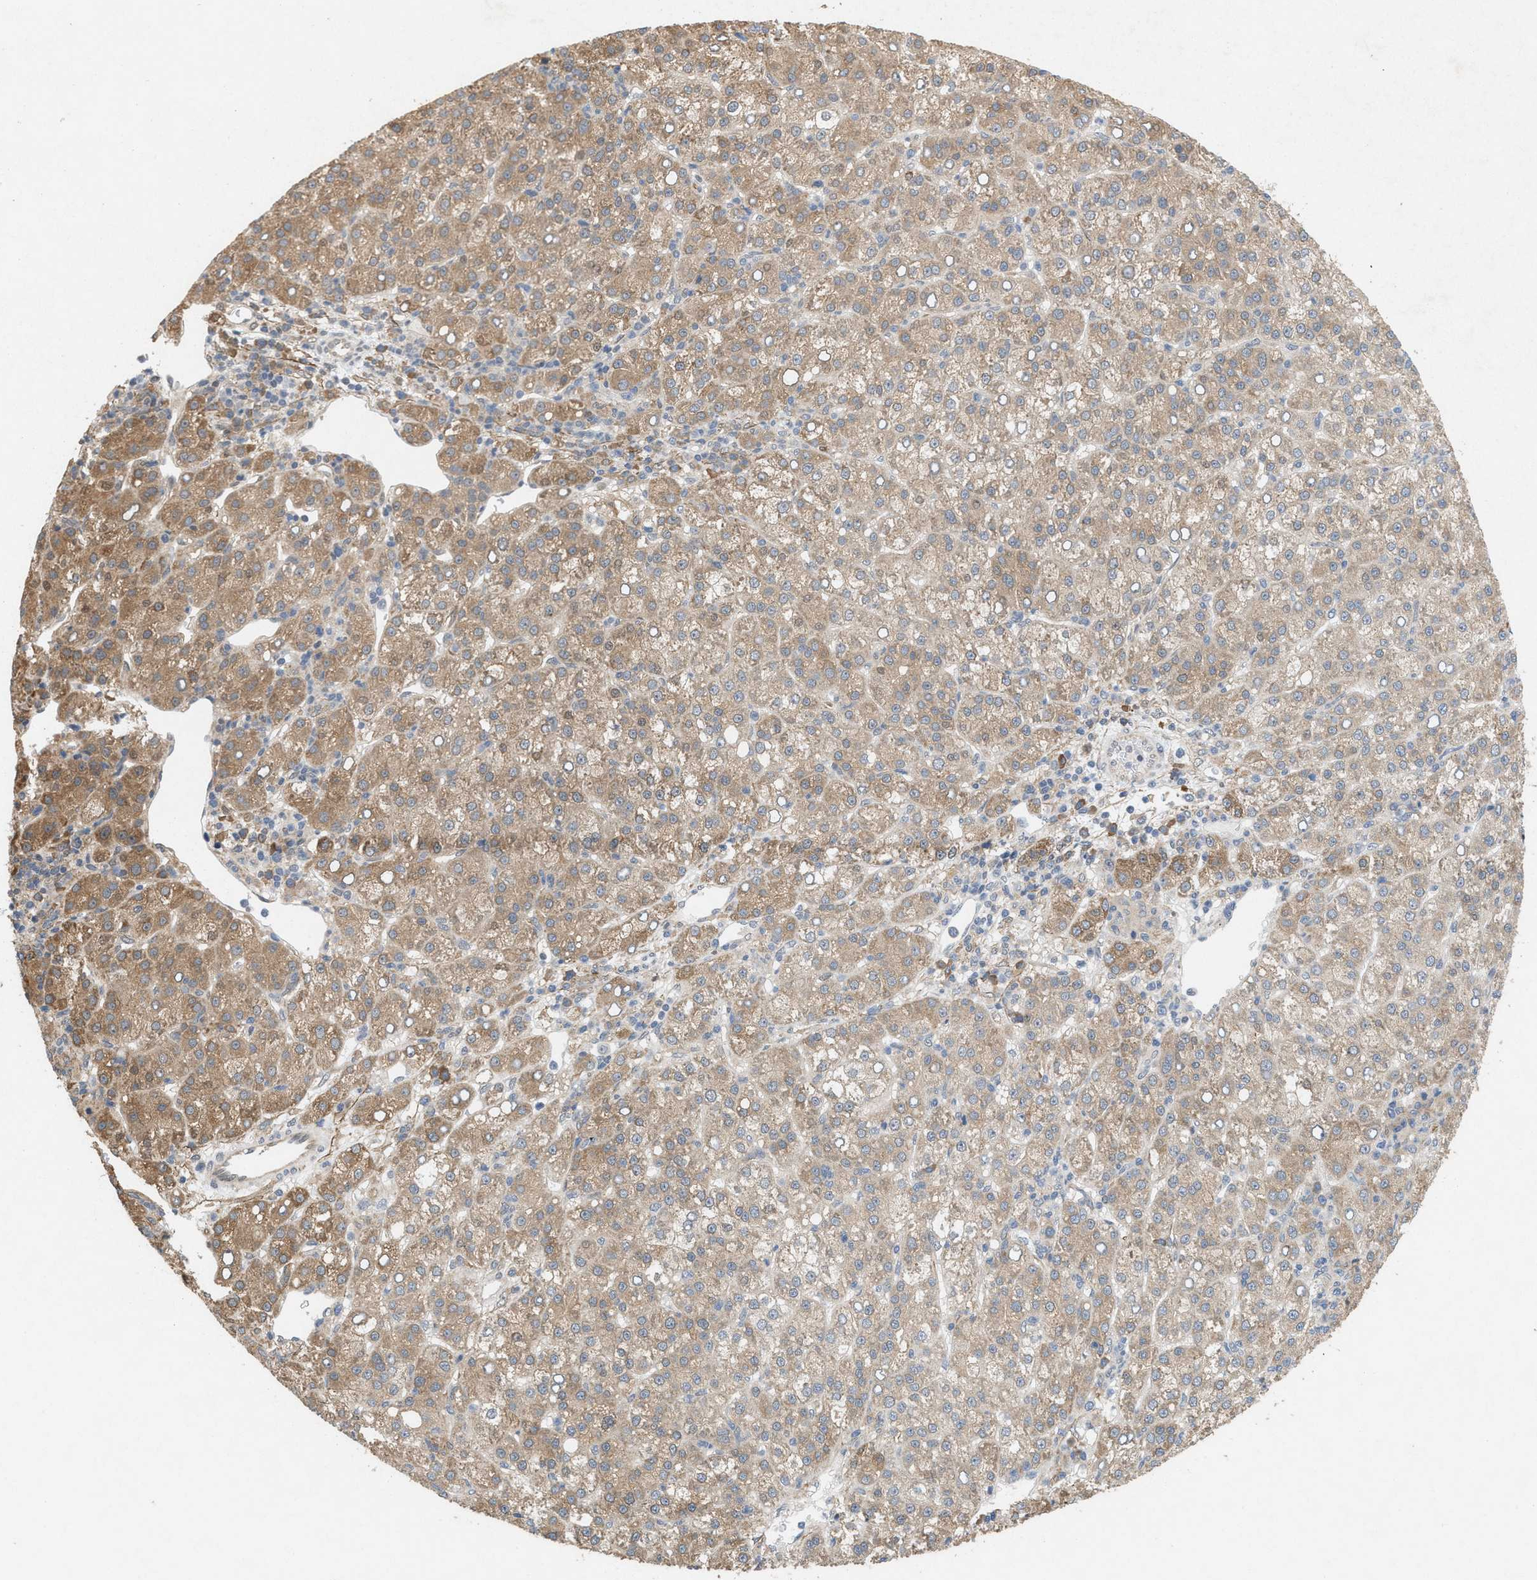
{"staining": {"intensity": "moderate", "quantity": "25%-75%", "location": "cytoplasmic/membranous"}, "tissue": "liver cancer", "cell_type": "Tumor cells", "image_type": "cancer", "snomed": [{"axis": "morphology", "description": "Carcinoma, Hepatocellular, NOS"}, {"axis": "topography", "description": "Liver"}], "caption": "The immunohistochemical stain labels moderate cytoplasmic/membranous positivity in tumor cells of hepatocellular carcinoma (liver) tissue. (DAB IHC, brown staining for protein, blue staining for nuclei).", "gene": "MFSD6", "patient": {"sex": "female", "age": 58}}